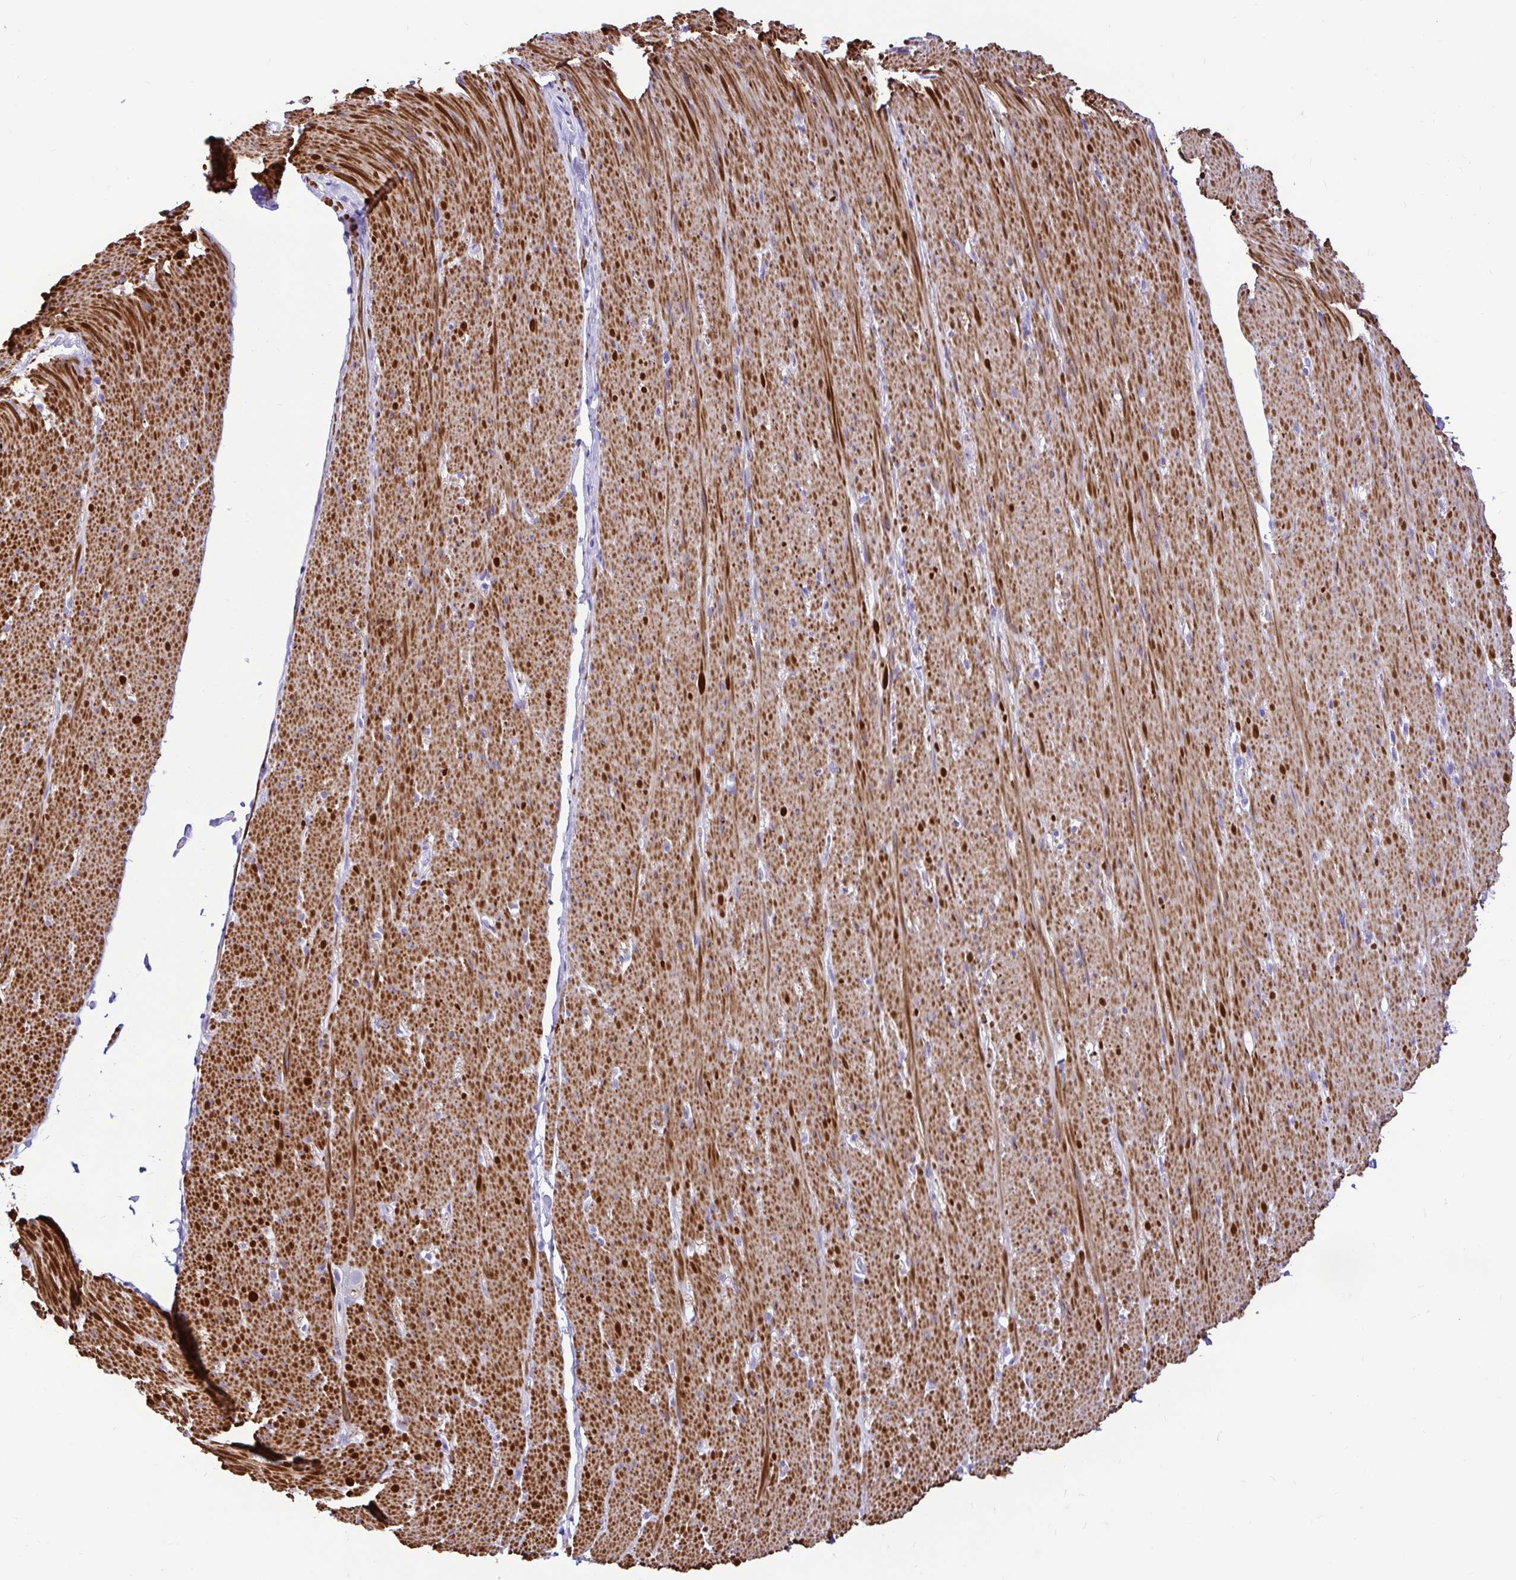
{"staining": {"intensity": "strong", "quantity": ">75%", "location": "cytoplasmic/membranous"}, "tissue": "smooth muscle", "cell_type": "Smooth muscle cells", "image_type": "normal", "snomed": [{"axis": "morphology", "description": "Normal tissue, NOS"}, {"axis": "topography", "description": "Smooth muscle"}, {"axis": "topography", "description": "Rectum"}], "caption": "A histopathology image of human smooth muscle stained for a protein exhibits strong cytoplasmic/membranous brown staining in smooth muscle cells. (DAB (3,3'-diaminobenzidine) IHC, brown staining for protein, blue staining for nuclei).", "gene": "BACE2", "patient": {"sex": "male", "age": 53}}